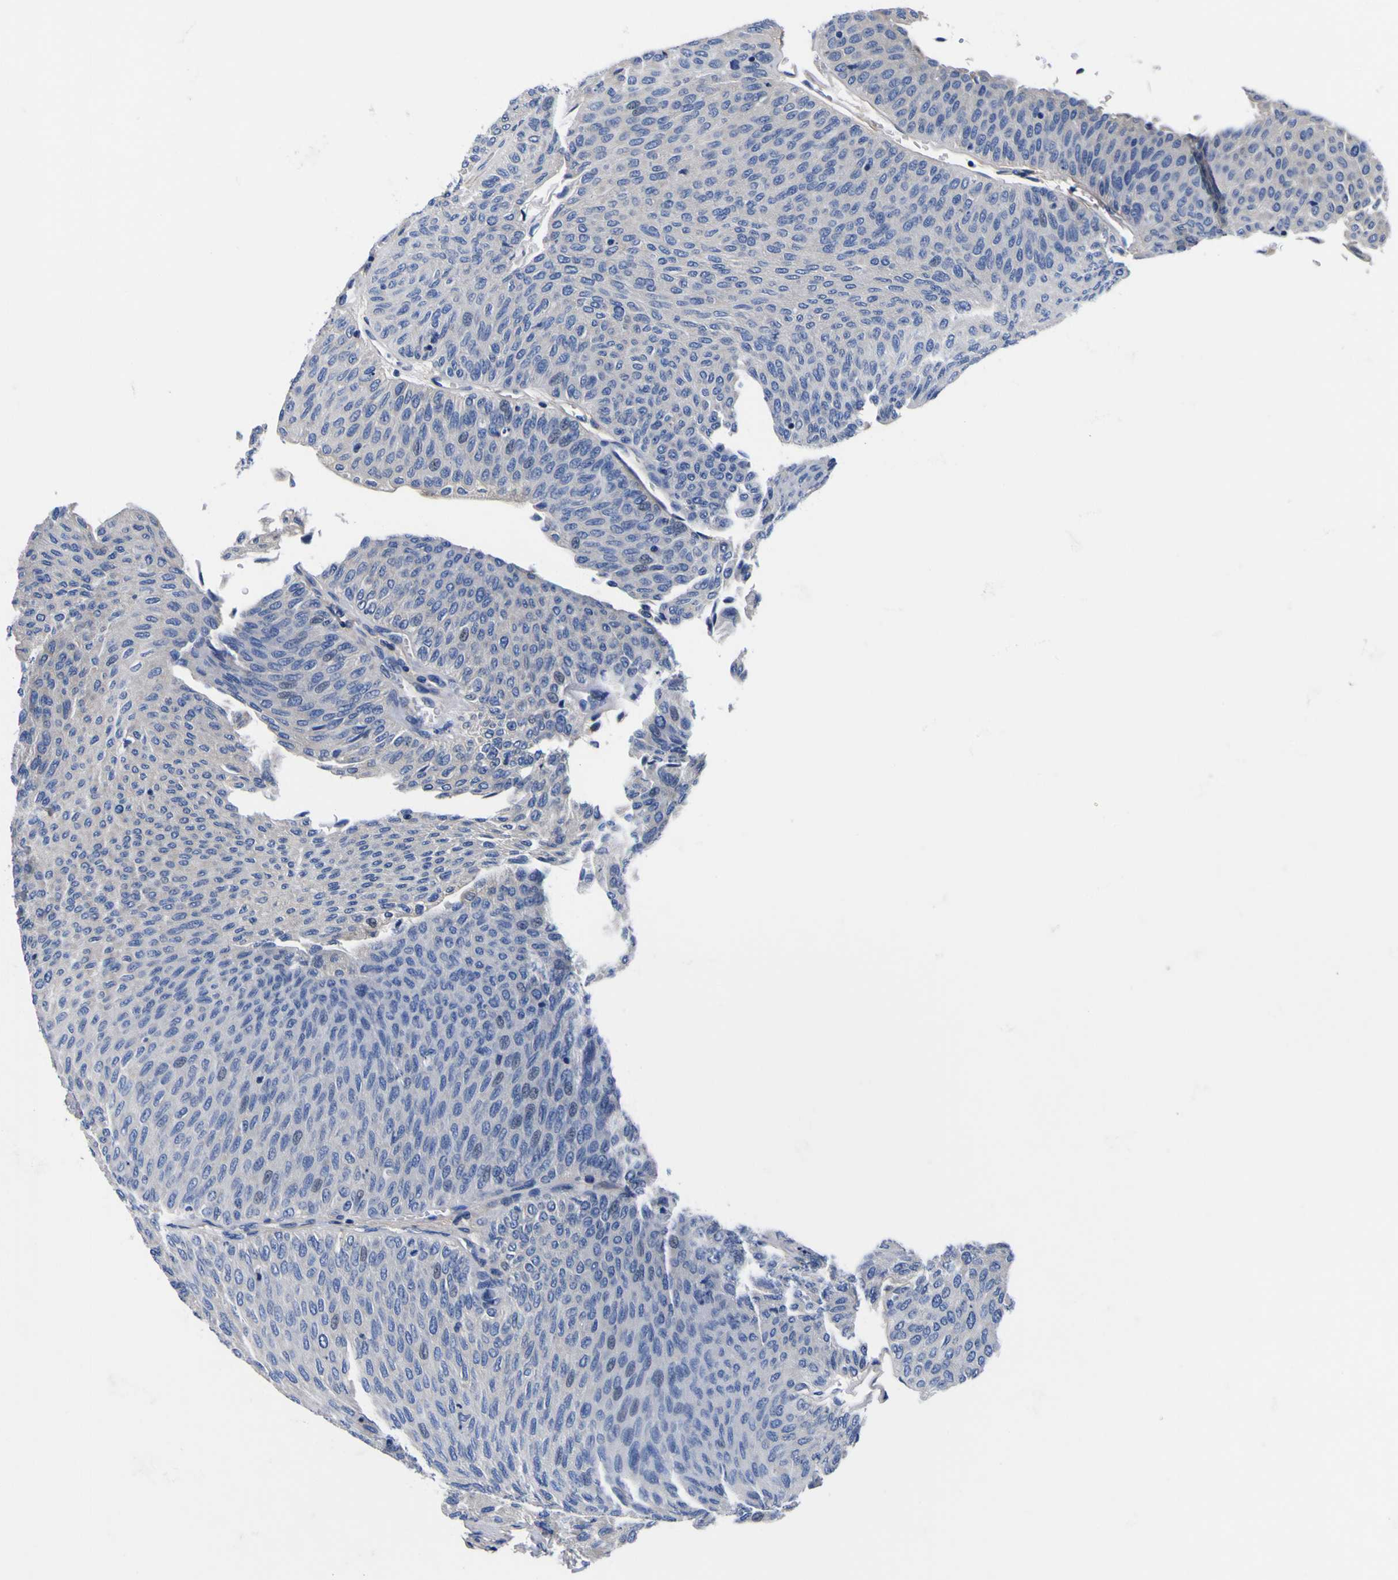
{"staining": {"intensity": "negative", "quantity": "none", "location": "none"}, "tissue": "urothelial cancer", "cell_type": "Tumor cells", "image_type": "cancer", "snomed": [{"axis": "morphology", "description": "Urothelial carcinoma, Low grade"}, {"axis": "topography", "description": "Urinary bladder"}], "caption": "Low-grade urothelial carcinoma stained for a protein using IHC demonstrates no staining tumor cells.", "gene": "VASN", "patient": {"sex": "male", "age": 78}}